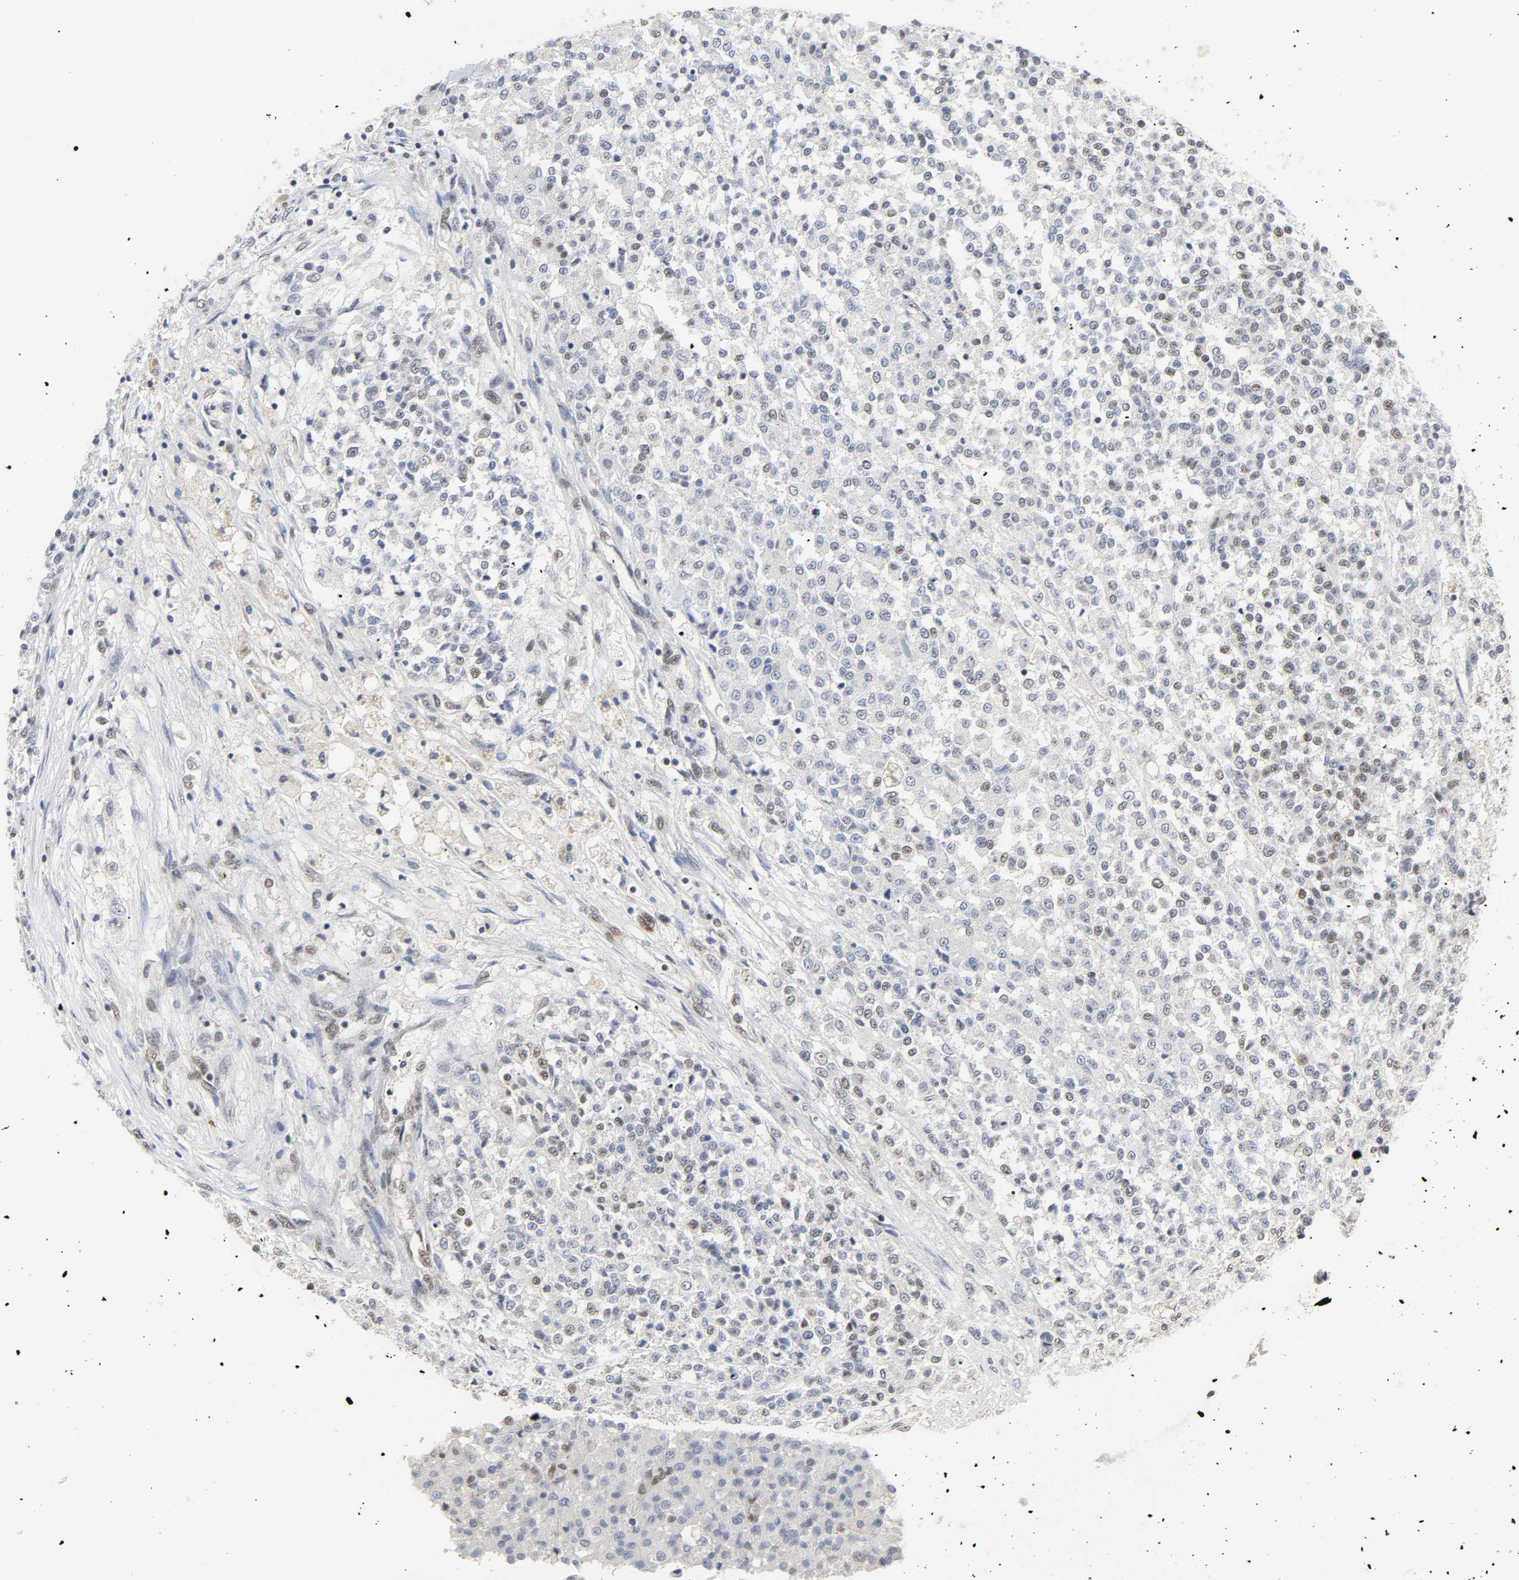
{"staining": {"intensity": "weak", "quantity": "<25%", "location": "nuclear"}, "tissue": "testis cancer", "cell_type": "Tumor cells", "image_type": "cancer", "snomed": [{"axis": "morphology", "description": "Seminoma, NOS"}, {"axis": "topography", "description": "Testis"}], "caption": "Immunohistochemistry histopathology image of neoplastic tissue: seminoma (testis) stained with DAB (3,3'-diaminobenzidine) shows no significant protein expression in tumor cells.", "gene": "NCOA6", "patient": {"sex": "male", "age": 59}}